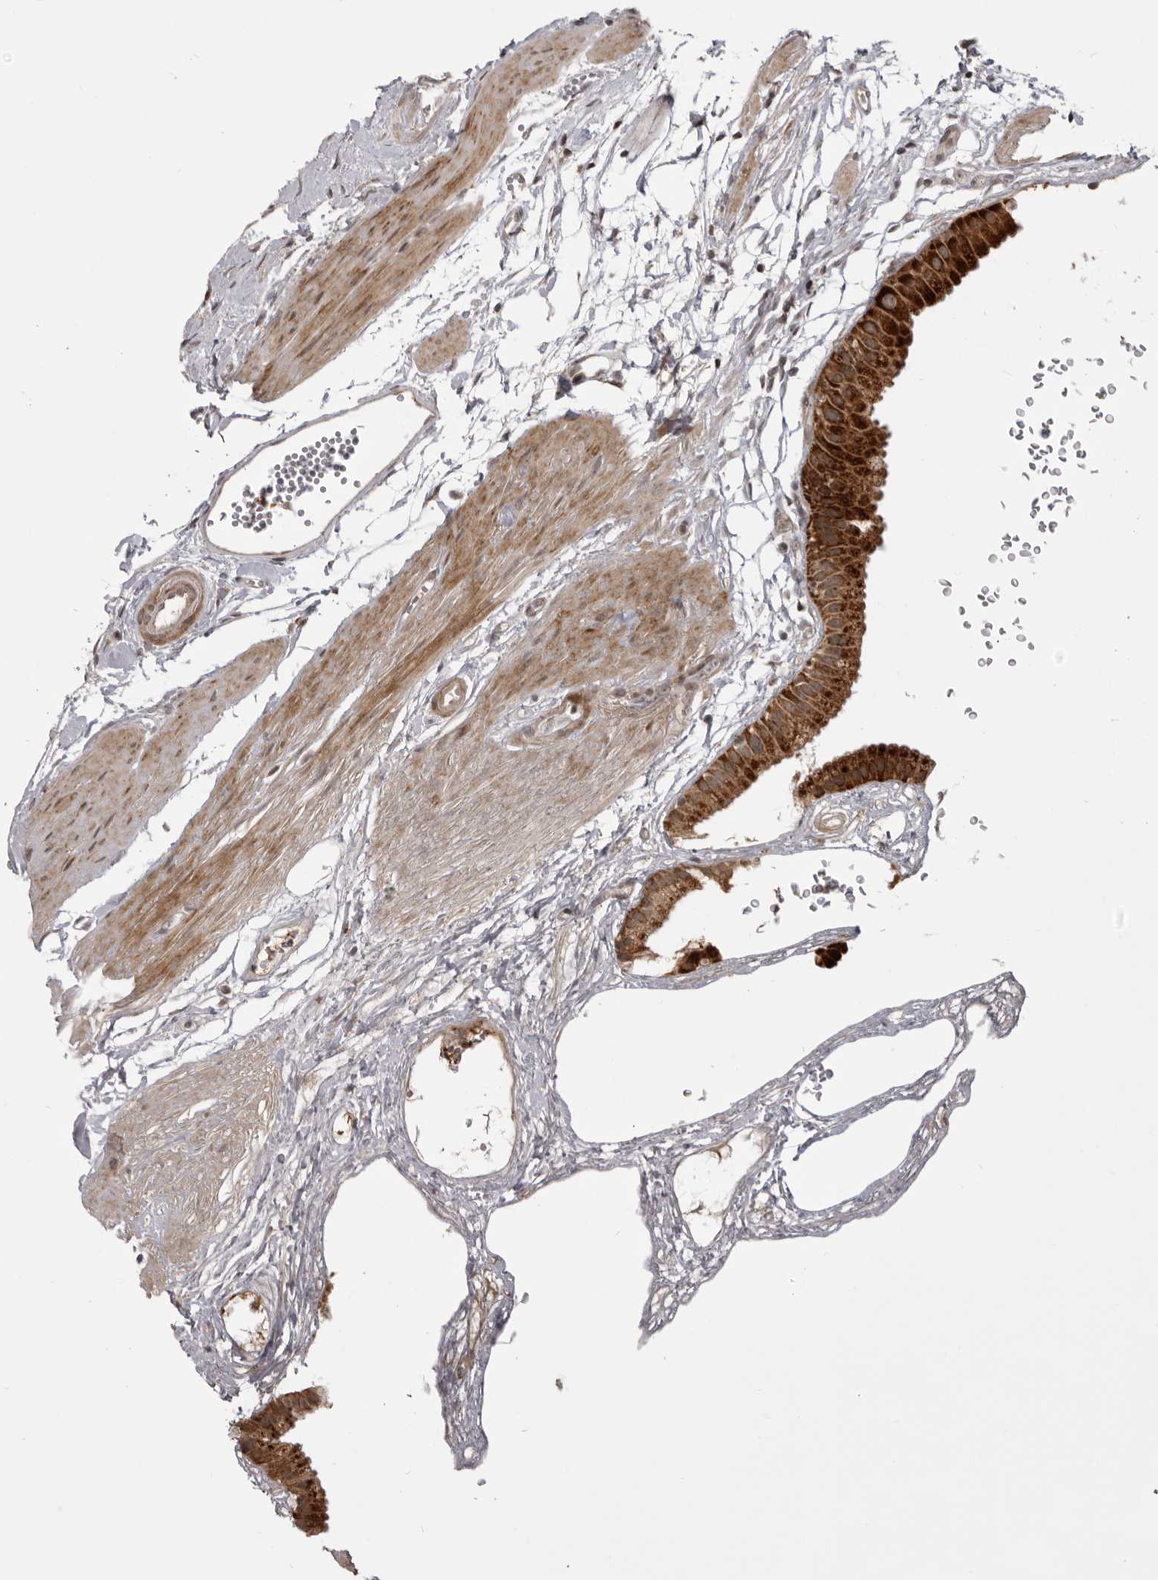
{"staining": {"intensity": "strong", "quantity": ">75%", "location": "cytoplasmic/membranous"}, "tissue": "gallbladder", "cell_type": "Glandular cells", "image_type": "normal", "snomed": [{"axis": "morphology", "description": "Normal tissue, NOS"}, {"axis": "topography", "description": "Gallbladder"}], "caption": "This micrograph demonstrates benign gallbladder stained with IHC to label a protein in brown. The cytoplasmic/membranous of glandular cells show strong positivity for the protein. Nuclei are counter-stained blue.", "gene": "C1orf109", "patient": {"sex": "female", "age": 64}}